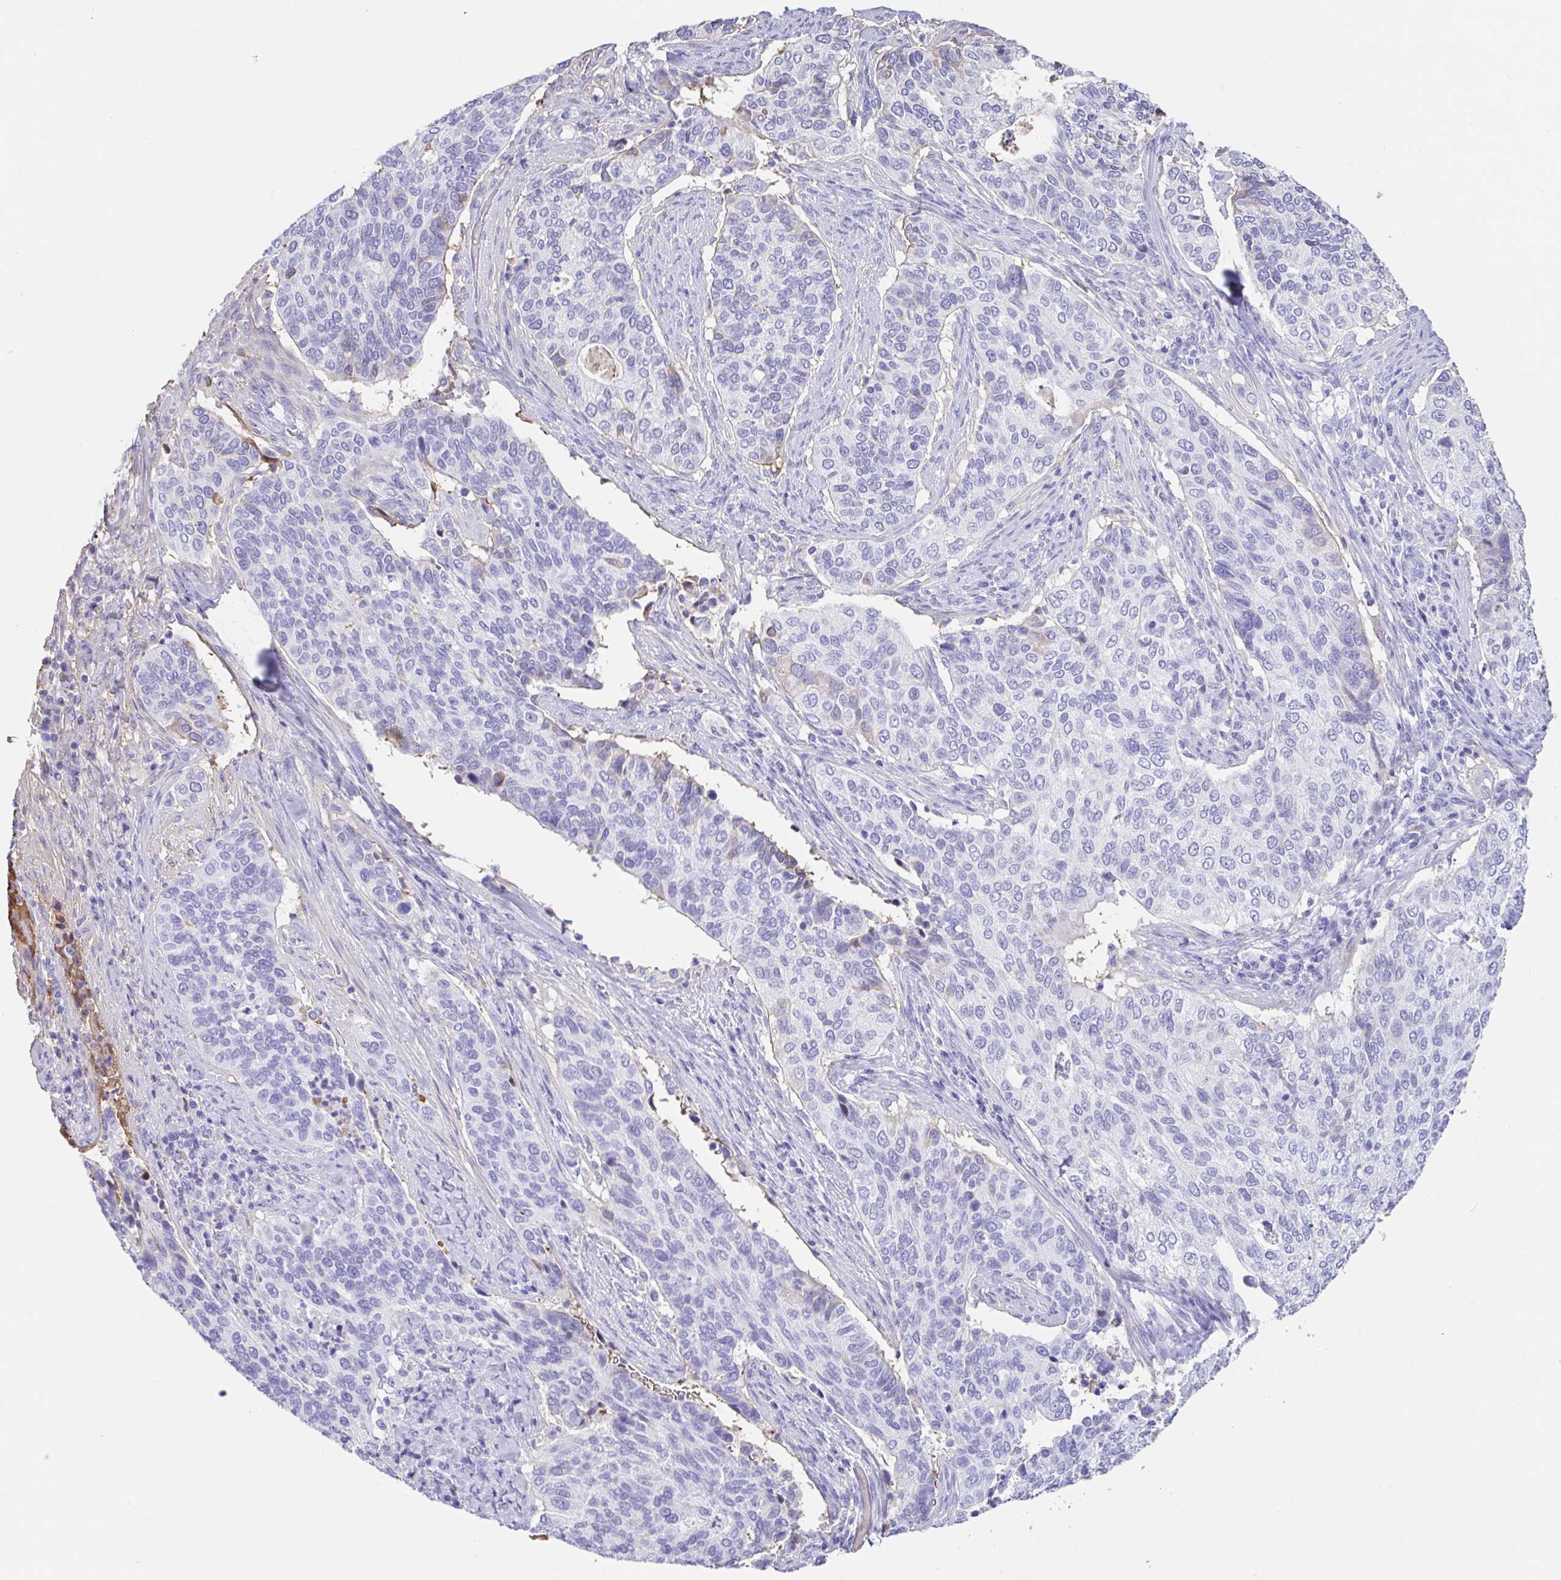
{"staining": {"intensity": "negative", "quantity": "none", "location": "none"}, "tissue": "cervical cancer", "cell_type": "Tumor cells", "image_type": "cancer", "snomed": [{"axis": "morphology", "description": "Squamous cell carcinoma, NOS"}, {"axis": "topography", "description": "Cervix"}], "caption": "DAB (3,3'-diaminobenzidine) immunohistochemical staining of cervical squamous cell carcinoma exhibits no significant staining in tumor cells.", "gene": "HOXC12", "patient": {"sex": "female", "age": 38}}